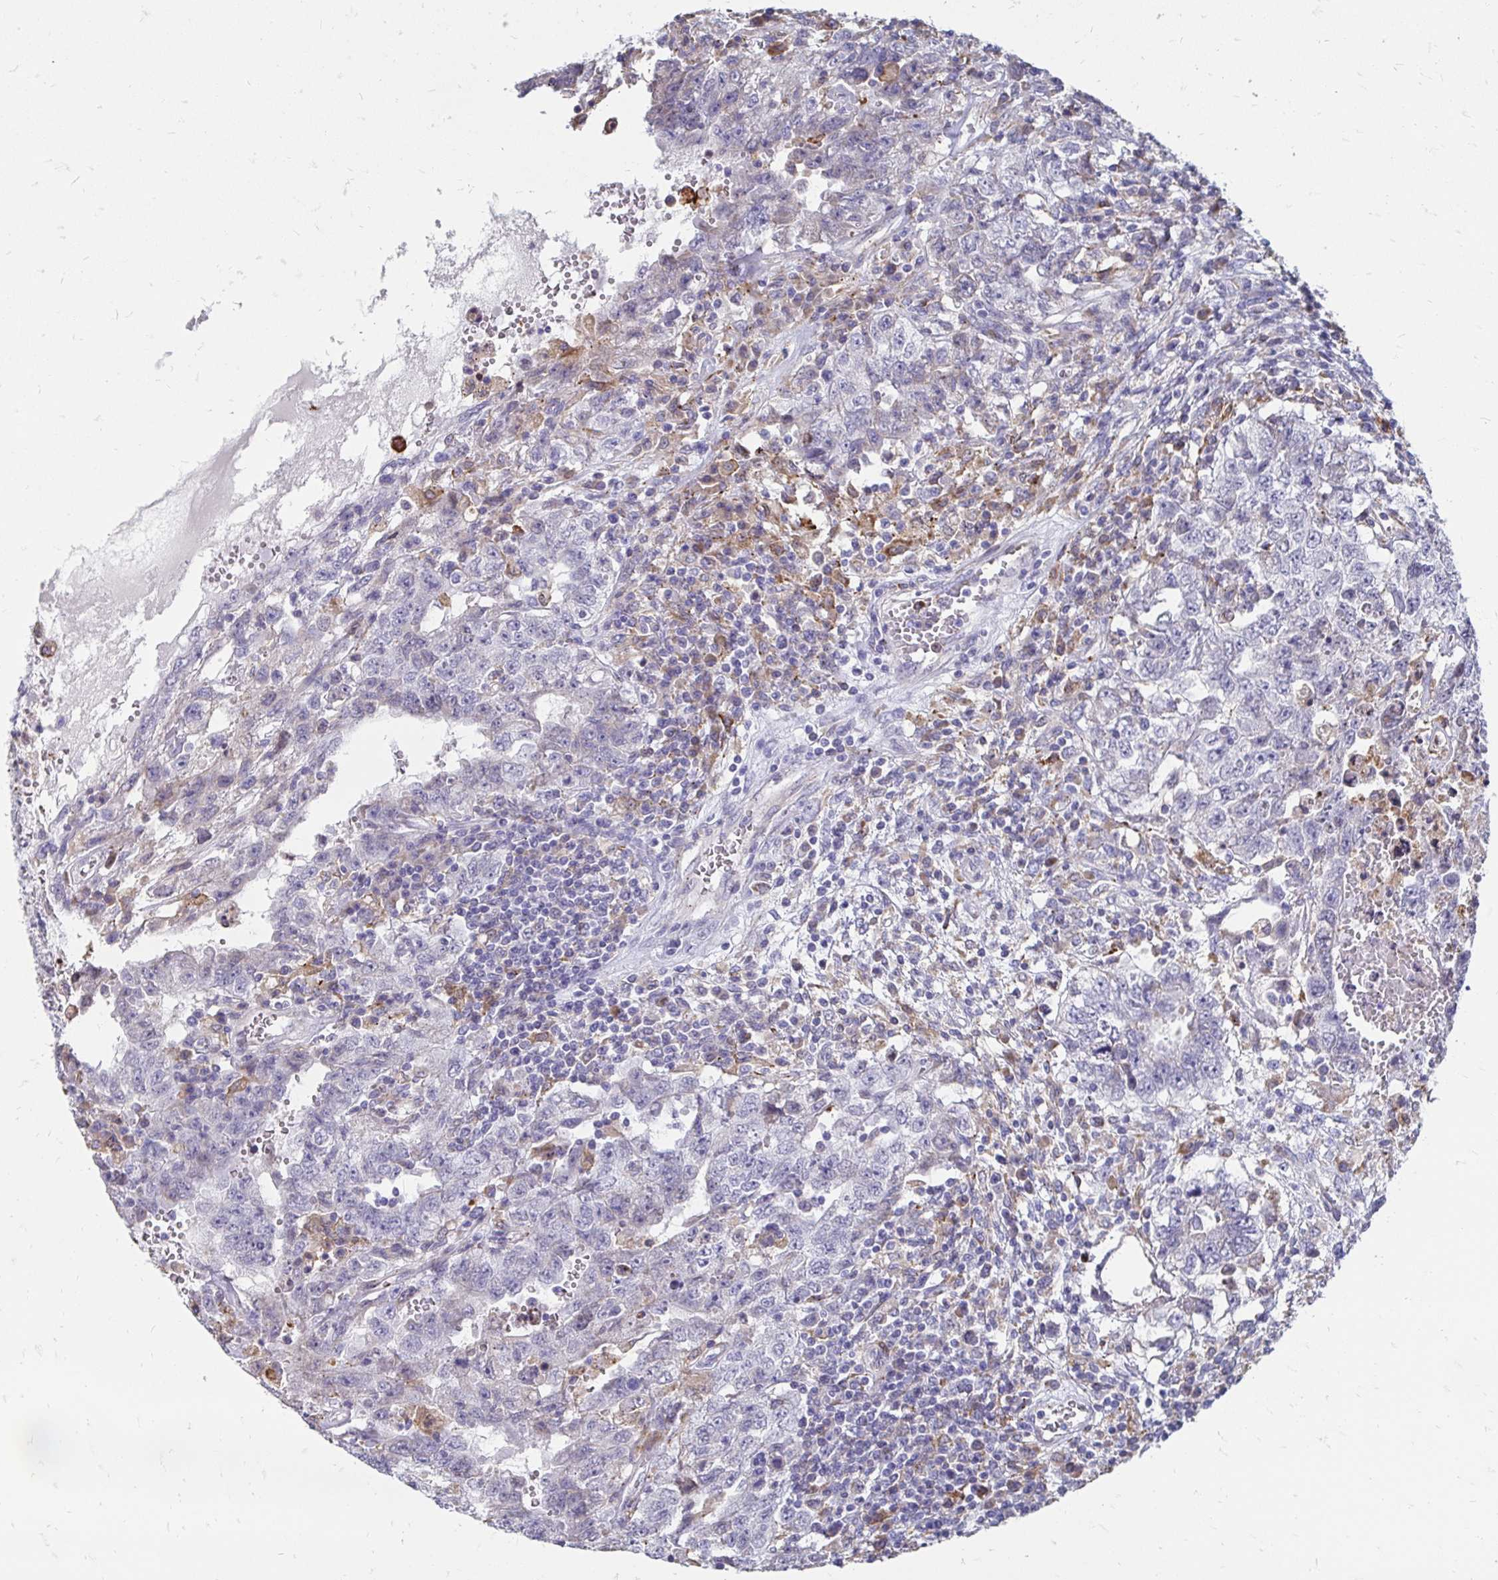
{"staining": {"intensity": "negative", "quantity": "none", "location": "none"}, "tissue": "testis cancer", "cell_type": "Tumor cells", "image_type": "cancer", "snomed": [{"axis": "morphology", "description": "Carcinoma, Embryonal, NOS"}, {"axis": "topography", "description": "Testis"}], "caption": "A micrograph of embryonal carcinoma (testis) stained for a protein shows no brown staining in tumor cells.", "gene": "CDKL1", "patient": {"sex": "male", "age": 26}}